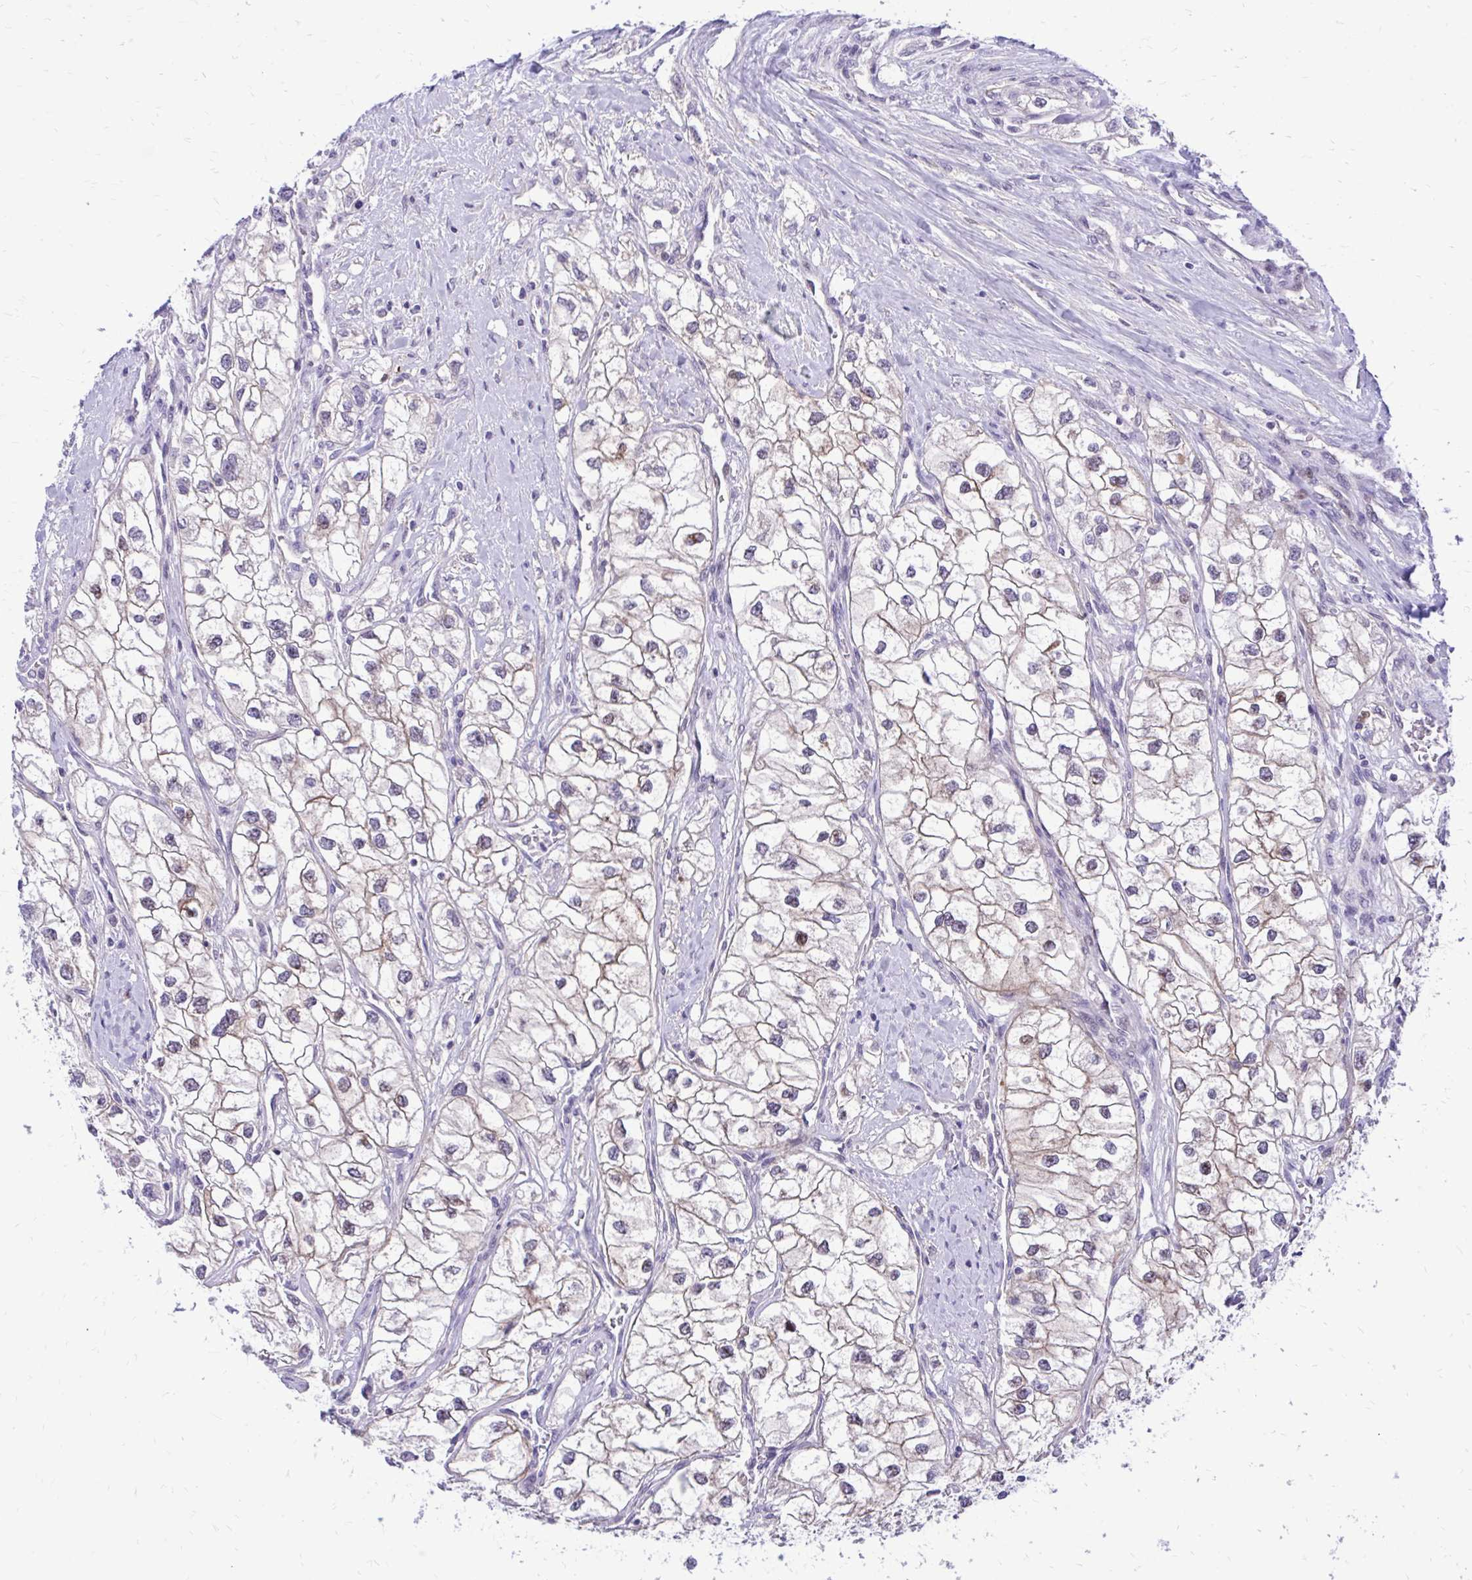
{"staining": {"intensity": "moderate", "quantity": "25%-75%", "location": "cytoplasmic/membranous"}, "tissue": "renal cancer", "cell_type": "Tumor cells", "image_type": "cancer", "snomed": [{"axis": "morphology", "description": "Adenocarcinoma, NOS"}, {"axis": "topography", "description": "Kidney"}], "caption": "Adenocarcinoma (renal) stained with immunohistochemistry (IHC) shows moderate cytoplasmic/membranous expression in about 25%-75% of tumor cells.", "gene": "ZBTB25", "patient": {"sex": "male", "age": 59}}